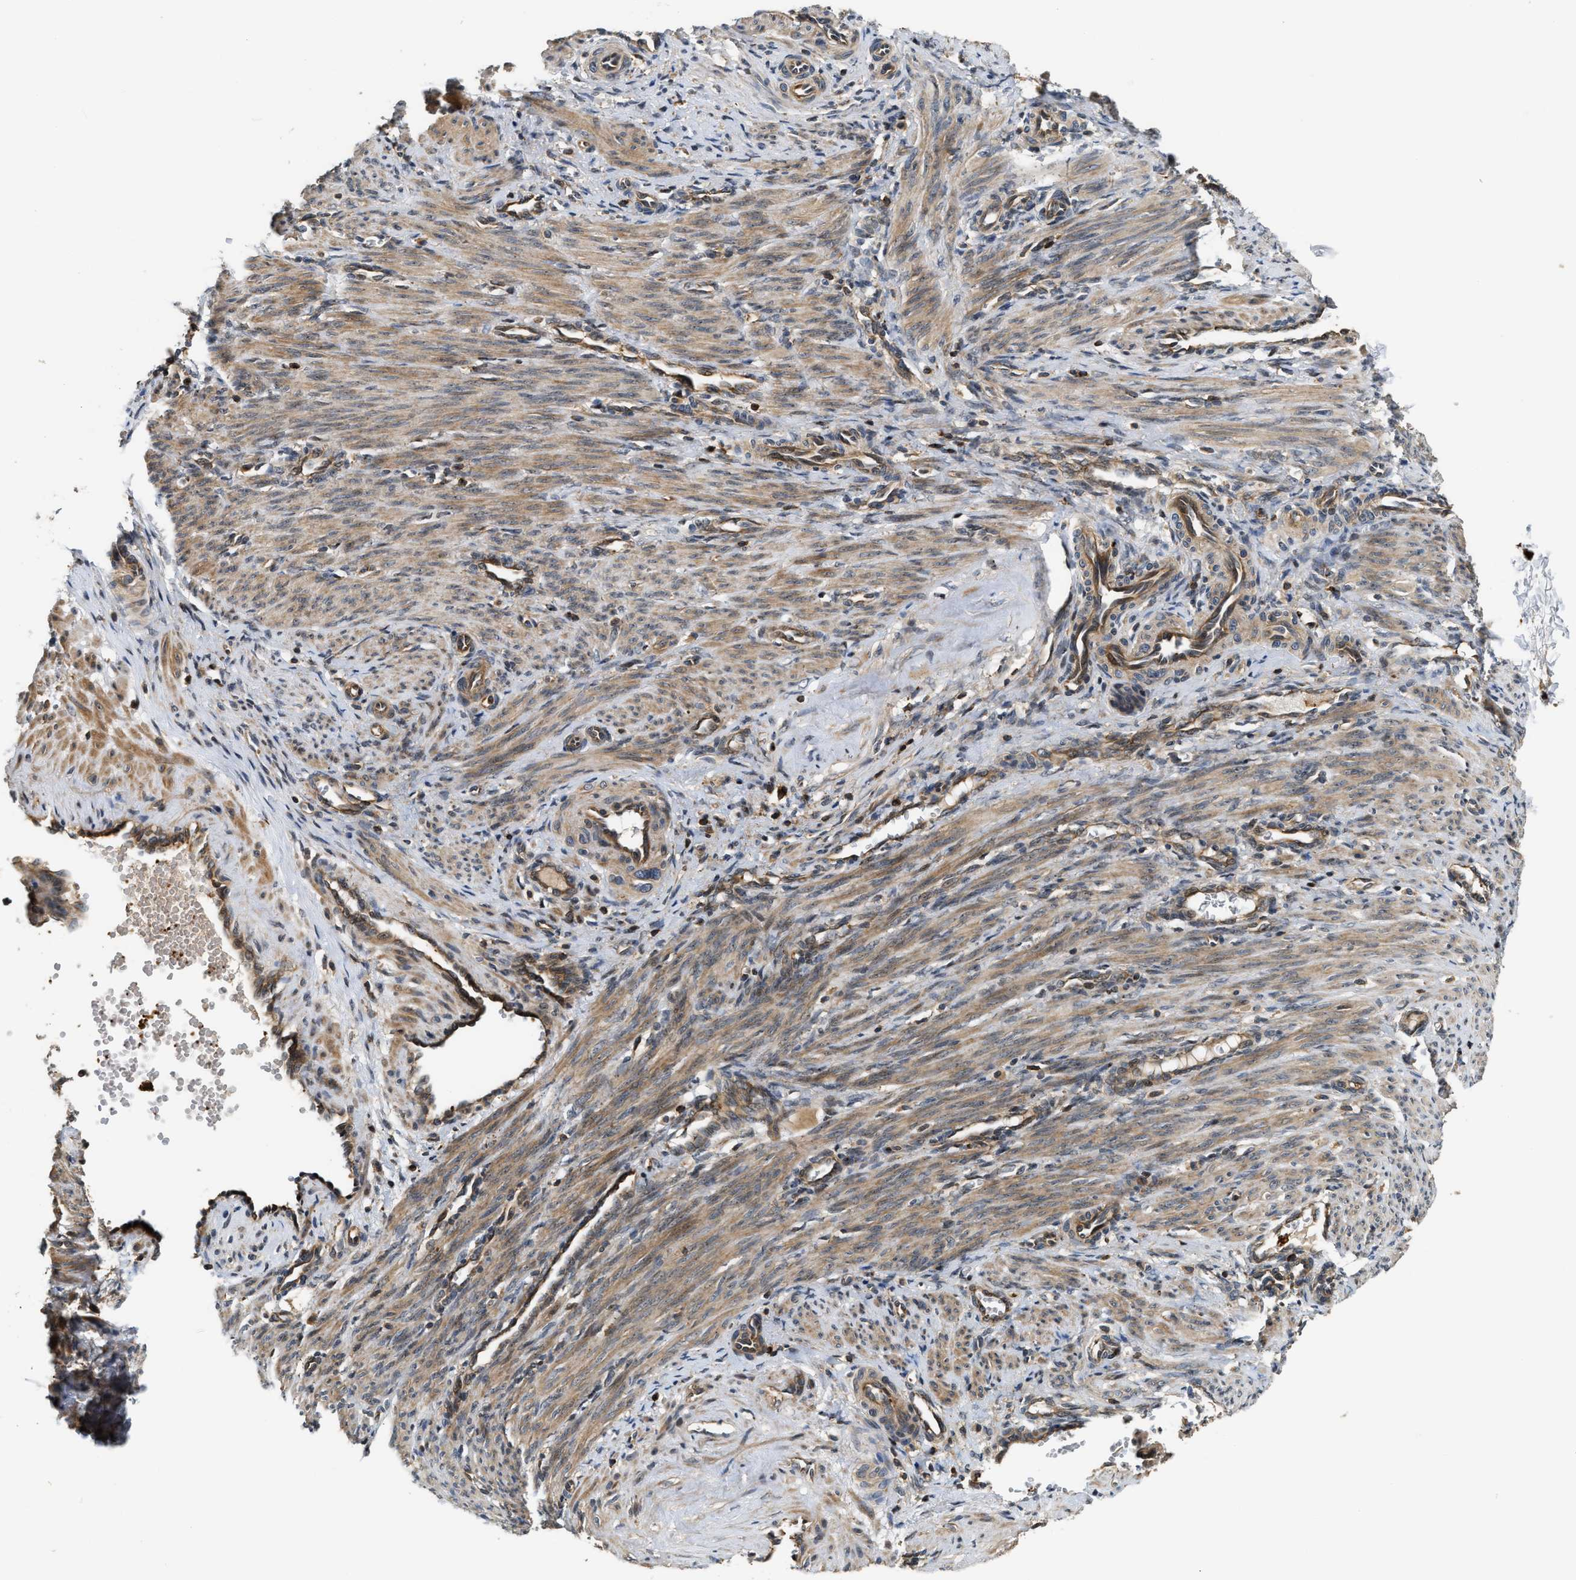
{"staining": {"intensity": "moderate", "quantity": ">75%", "location": "cytoplasmic/membranous"}, "tissue": "smooth muscle", "cell_type": "Smooth muscle cells", "image_type": "normal", "snomed": [{"axis": "morphology", "description": "Normal tissue, NOS"}, {"axis": "topography", "description": "Endometrium"}], "caption": "Brown immunohistochemical staining in normal smooth muscle exhibits moderate cytoplasmic/membranous staining in approximately >75% of smooth muscle cells.", "gene": "SNX5", "patient": {"sex": "female", "age": 33}}